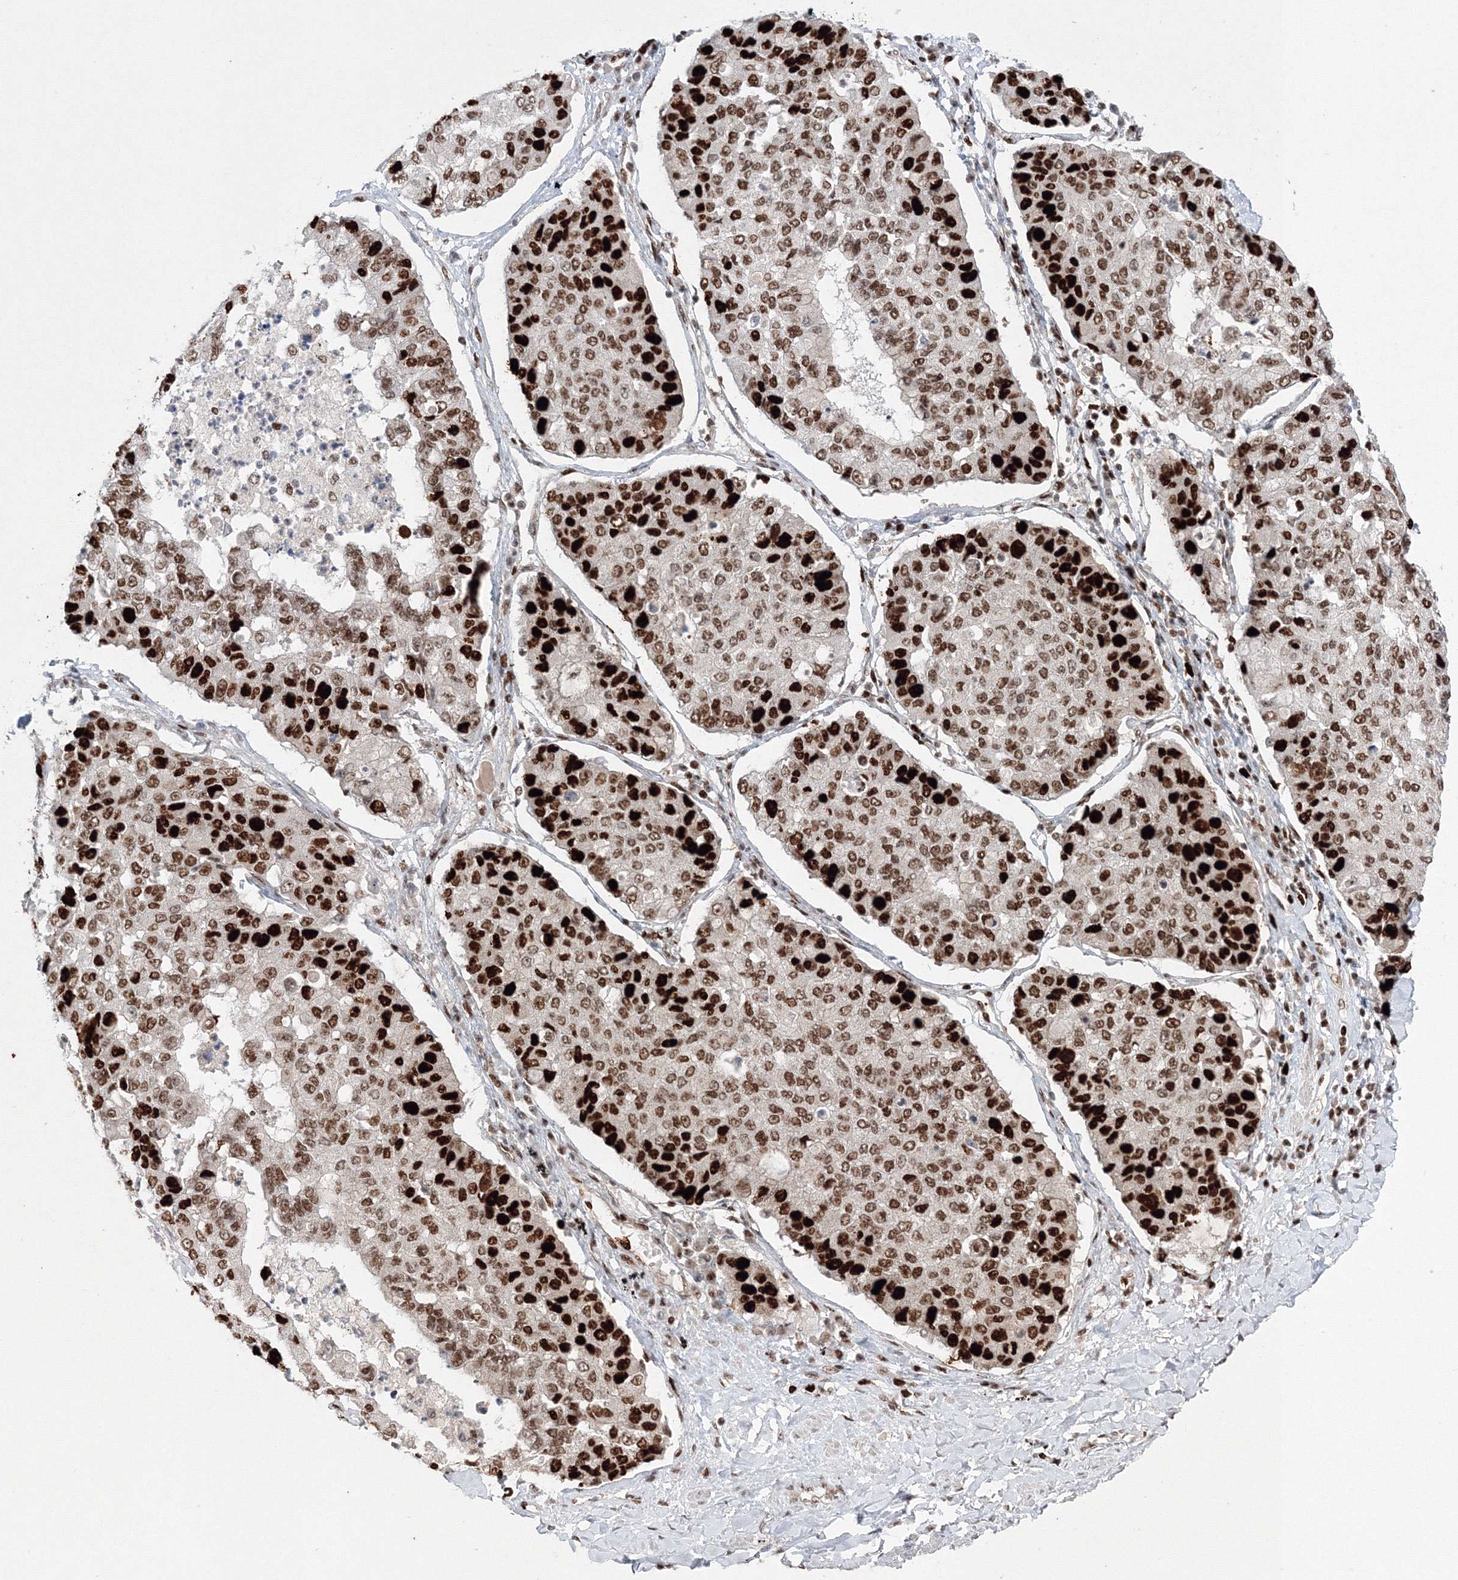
{"staining": {"intensity": "strong", "quantity": ">75%", "location": "nuclear"}, "tissue": "lung cancer", "cell_type": "Tumor cells", "image_type": "cancer", "snomed": [{"axis": "morphology", "description": "Squamous cell carcinoma, NOS"}, {"axis": "topography", "description": "Lung"}], "caption": "Lung squamous cell carcinoma tissue exhibits strong nuclear expression in approximately >75% of tumor cells, visualized by immunohistochemistry.", "gene": "LIG1", "patient": {"sex": "male", "age": 74}}